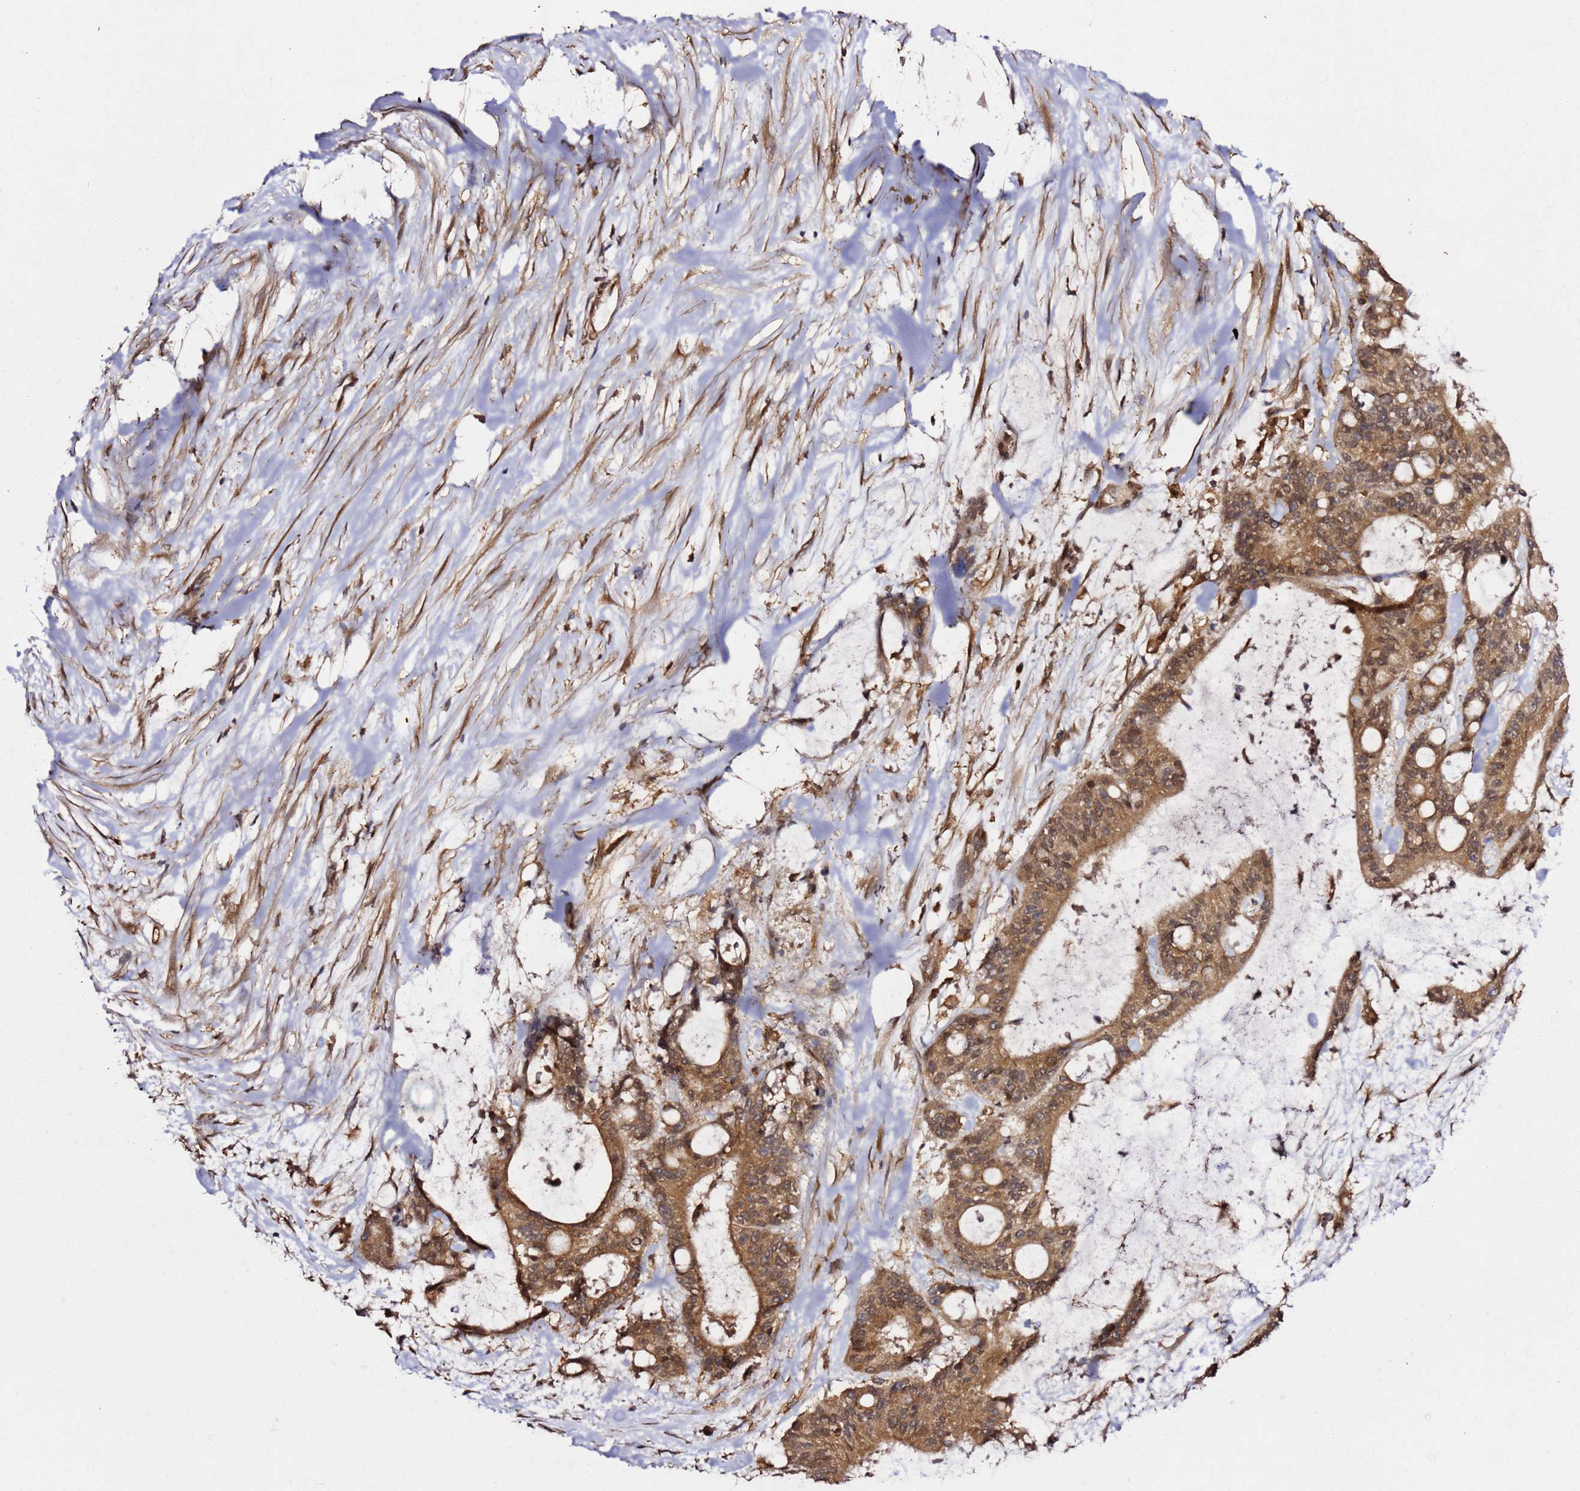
{"staining": {"intensity": "moderate", "quantity": ">75%", "location": "cytoplasmic/membranous,nuclear"}, "tissue": "liver cancer", "cell_type": "Tumor cells", "image_type": "cancer", "snomed": [{"axis": "morphology", "description": "Normal tissue, NOS"}, {"axis": "morphology", "description": "Cholangiocarcinoma"}, {"axis": "topography", "description": "Liver"}, {"axis": "topography", "description": "Peripheral nerve tissue"}], "caption": "Immunohistochemistry (IHC) histopathology image of human liver cholangiocarcinoma stained for a protein (brown), which demonstrates medium levels of moderate cytoplasmic/membranous and nuclear positivity in about >75% of tumor cells.", "gene": "PRKAB2", "patient": {"sex": "female", "age": 73}}